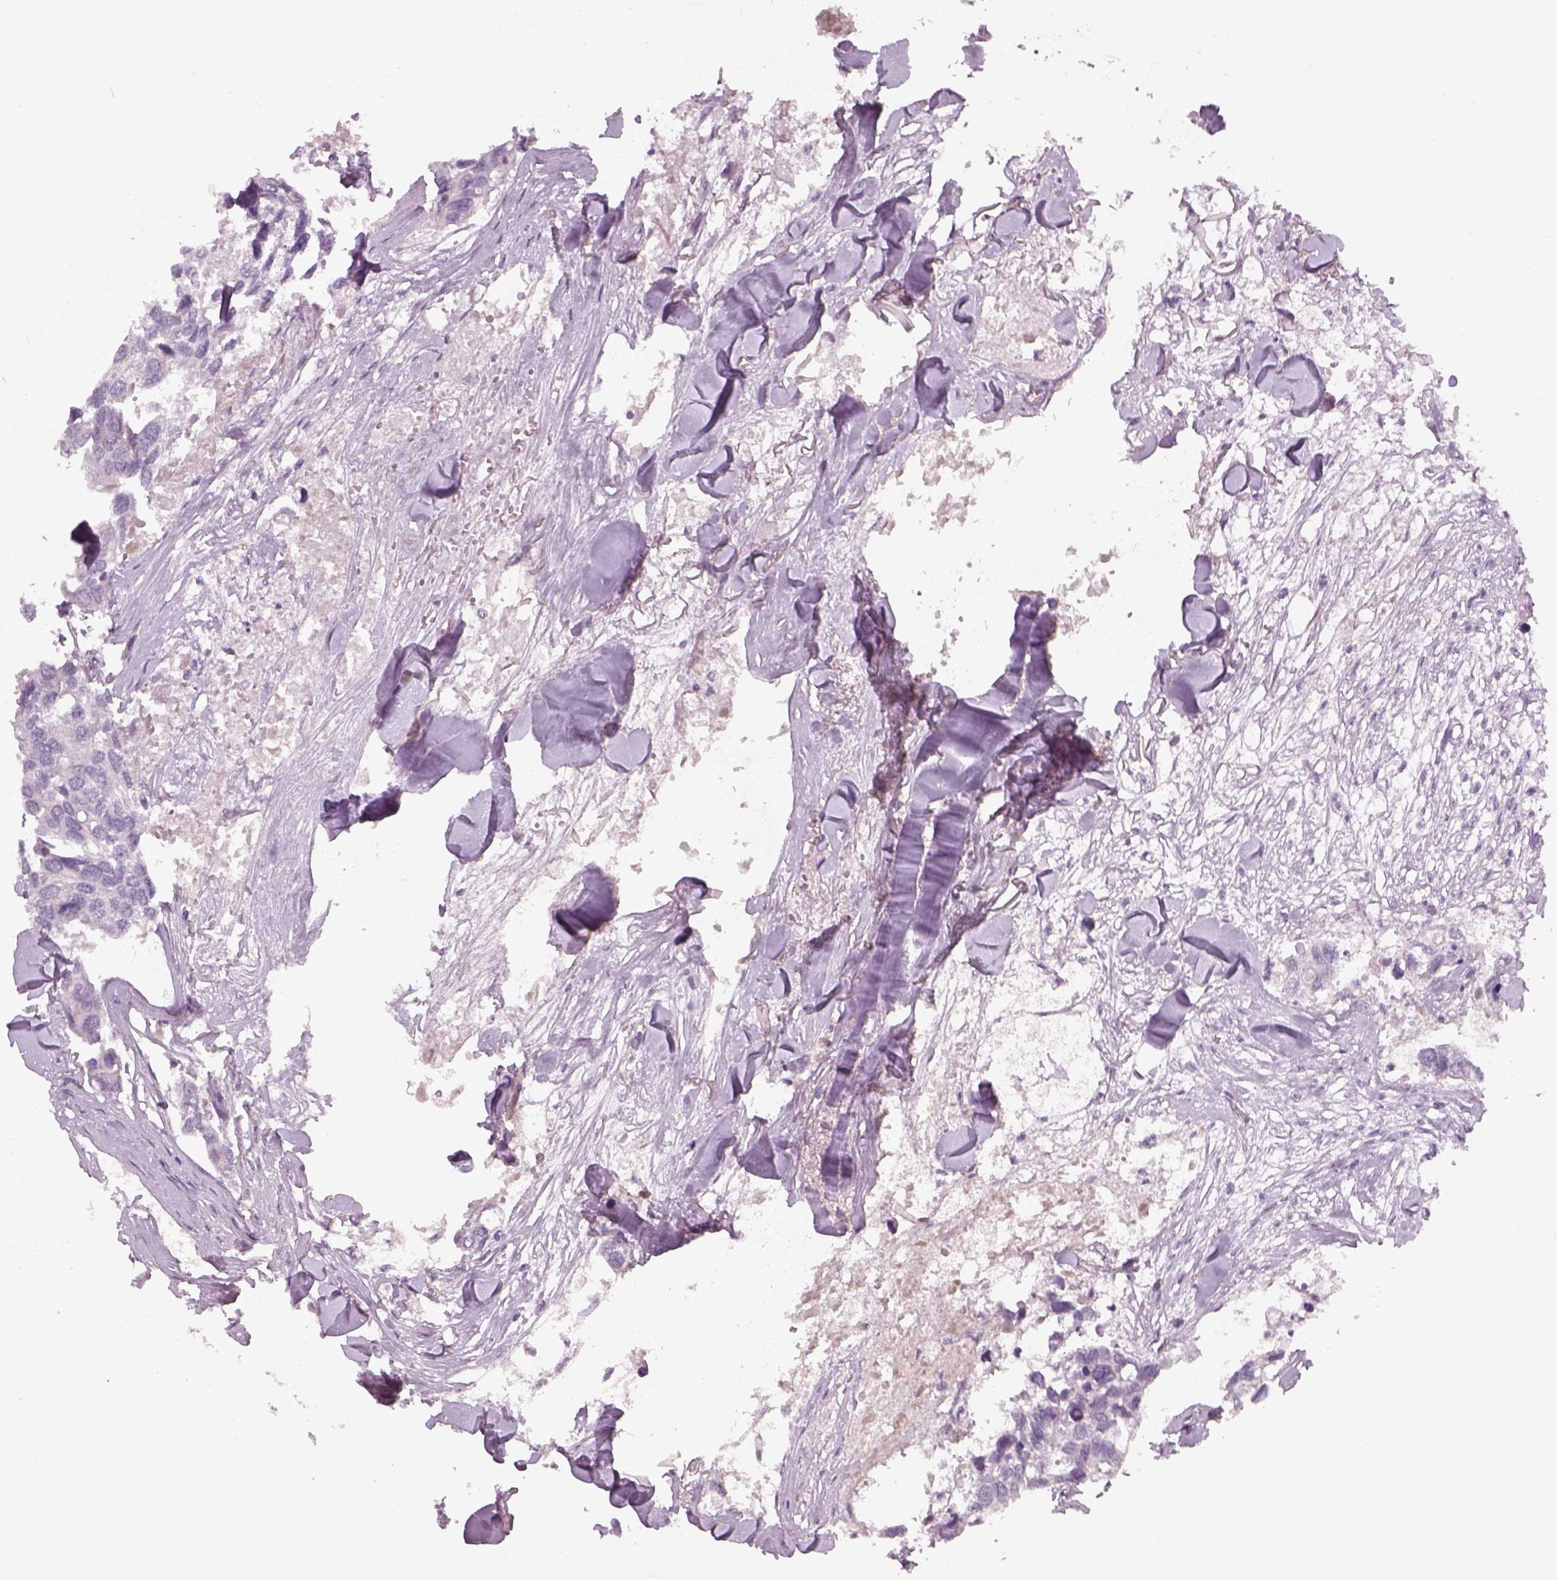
{"staining": {"intensity": "negative", "quantity": "none", "location": "none"}, "tissue": "breast cancer", "cell_type": "Tumor cells", "image_type": "cancer", "snomed": [{"axis": "morphology", "description": "Duct carcinoma"}, {"axis": "topography", "description": "Breast"}], "caption": "DAB immunohistochemical staining of human invasive ductal carcinoma (breast) demonstrates no significant staining in tumor cells.", "gene": "PENK", "patient": {"sex": "female", "age": 83}}